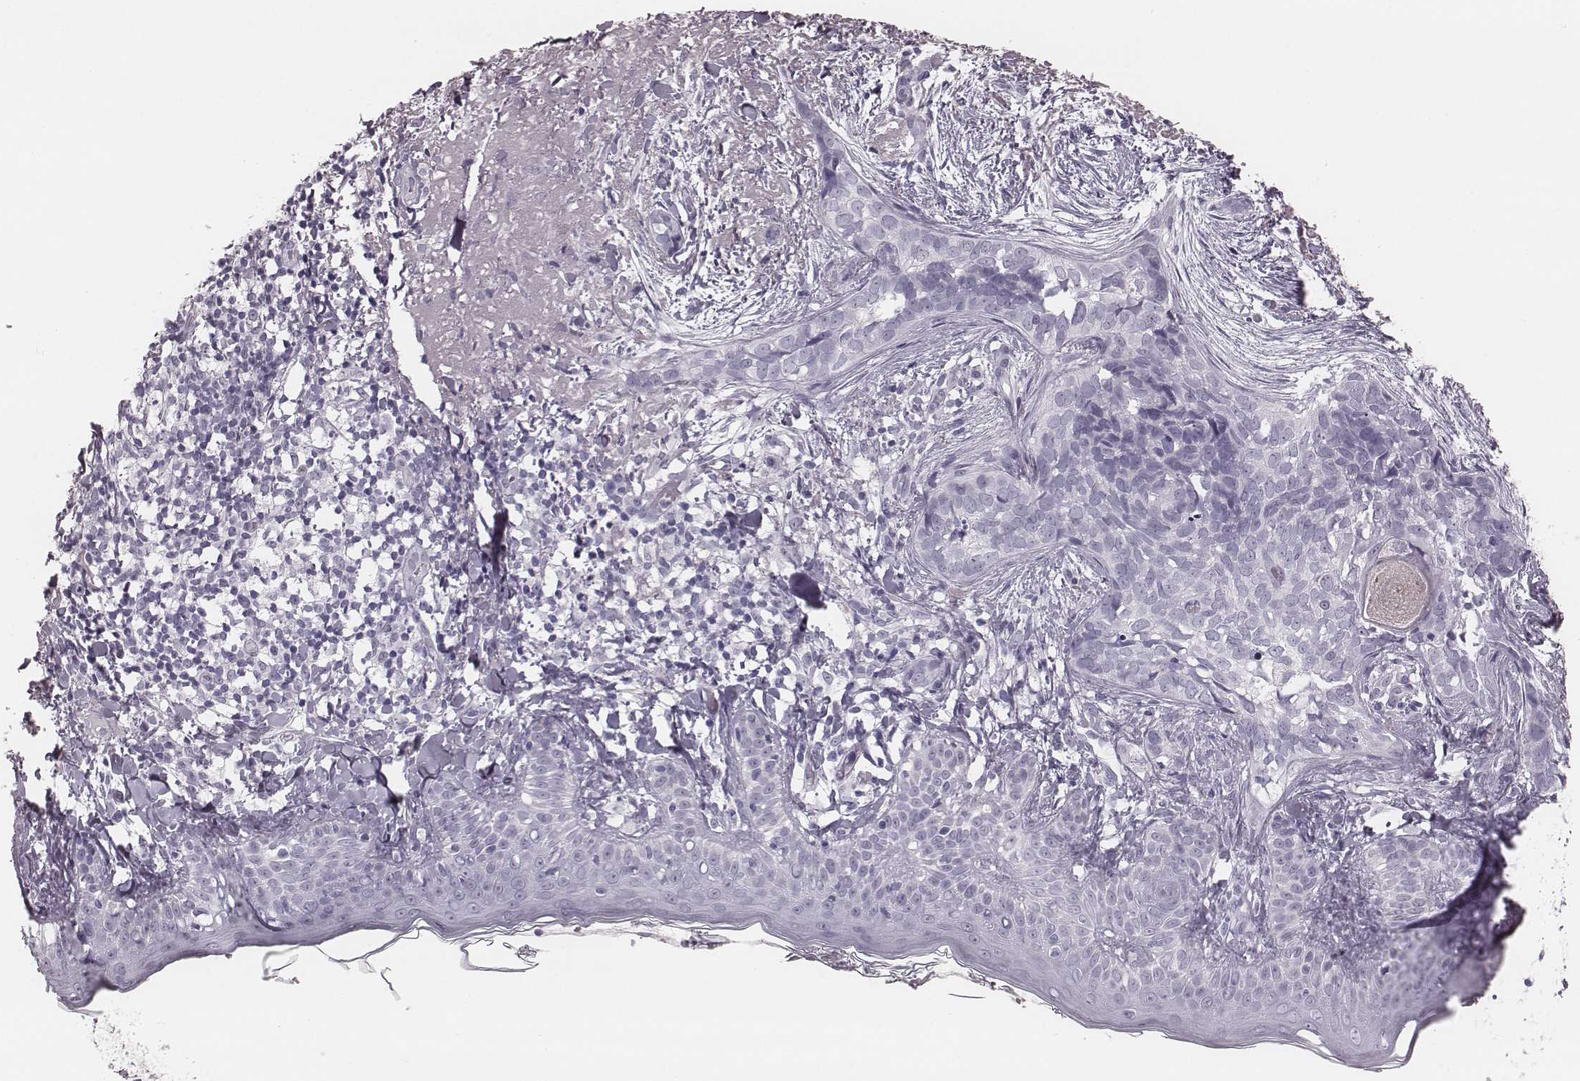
{"staining": {"intensity": "negative", "quantity": "none", "location": "none"}, "tissue": "skin cancer", "cell_type": "Tumor cells", "image_type": "cancer", "snomed": [{"axis": "morphology", "description": "Basal cell carcinoma"}, {"axis": "topography", "description": "Skin"}], "caption": "Skin cancer stained for a protein using IHC demonstrates no positivity tumor cells.", "gene": "KRT74", "patient": {"sex": "male", "age": 87}}